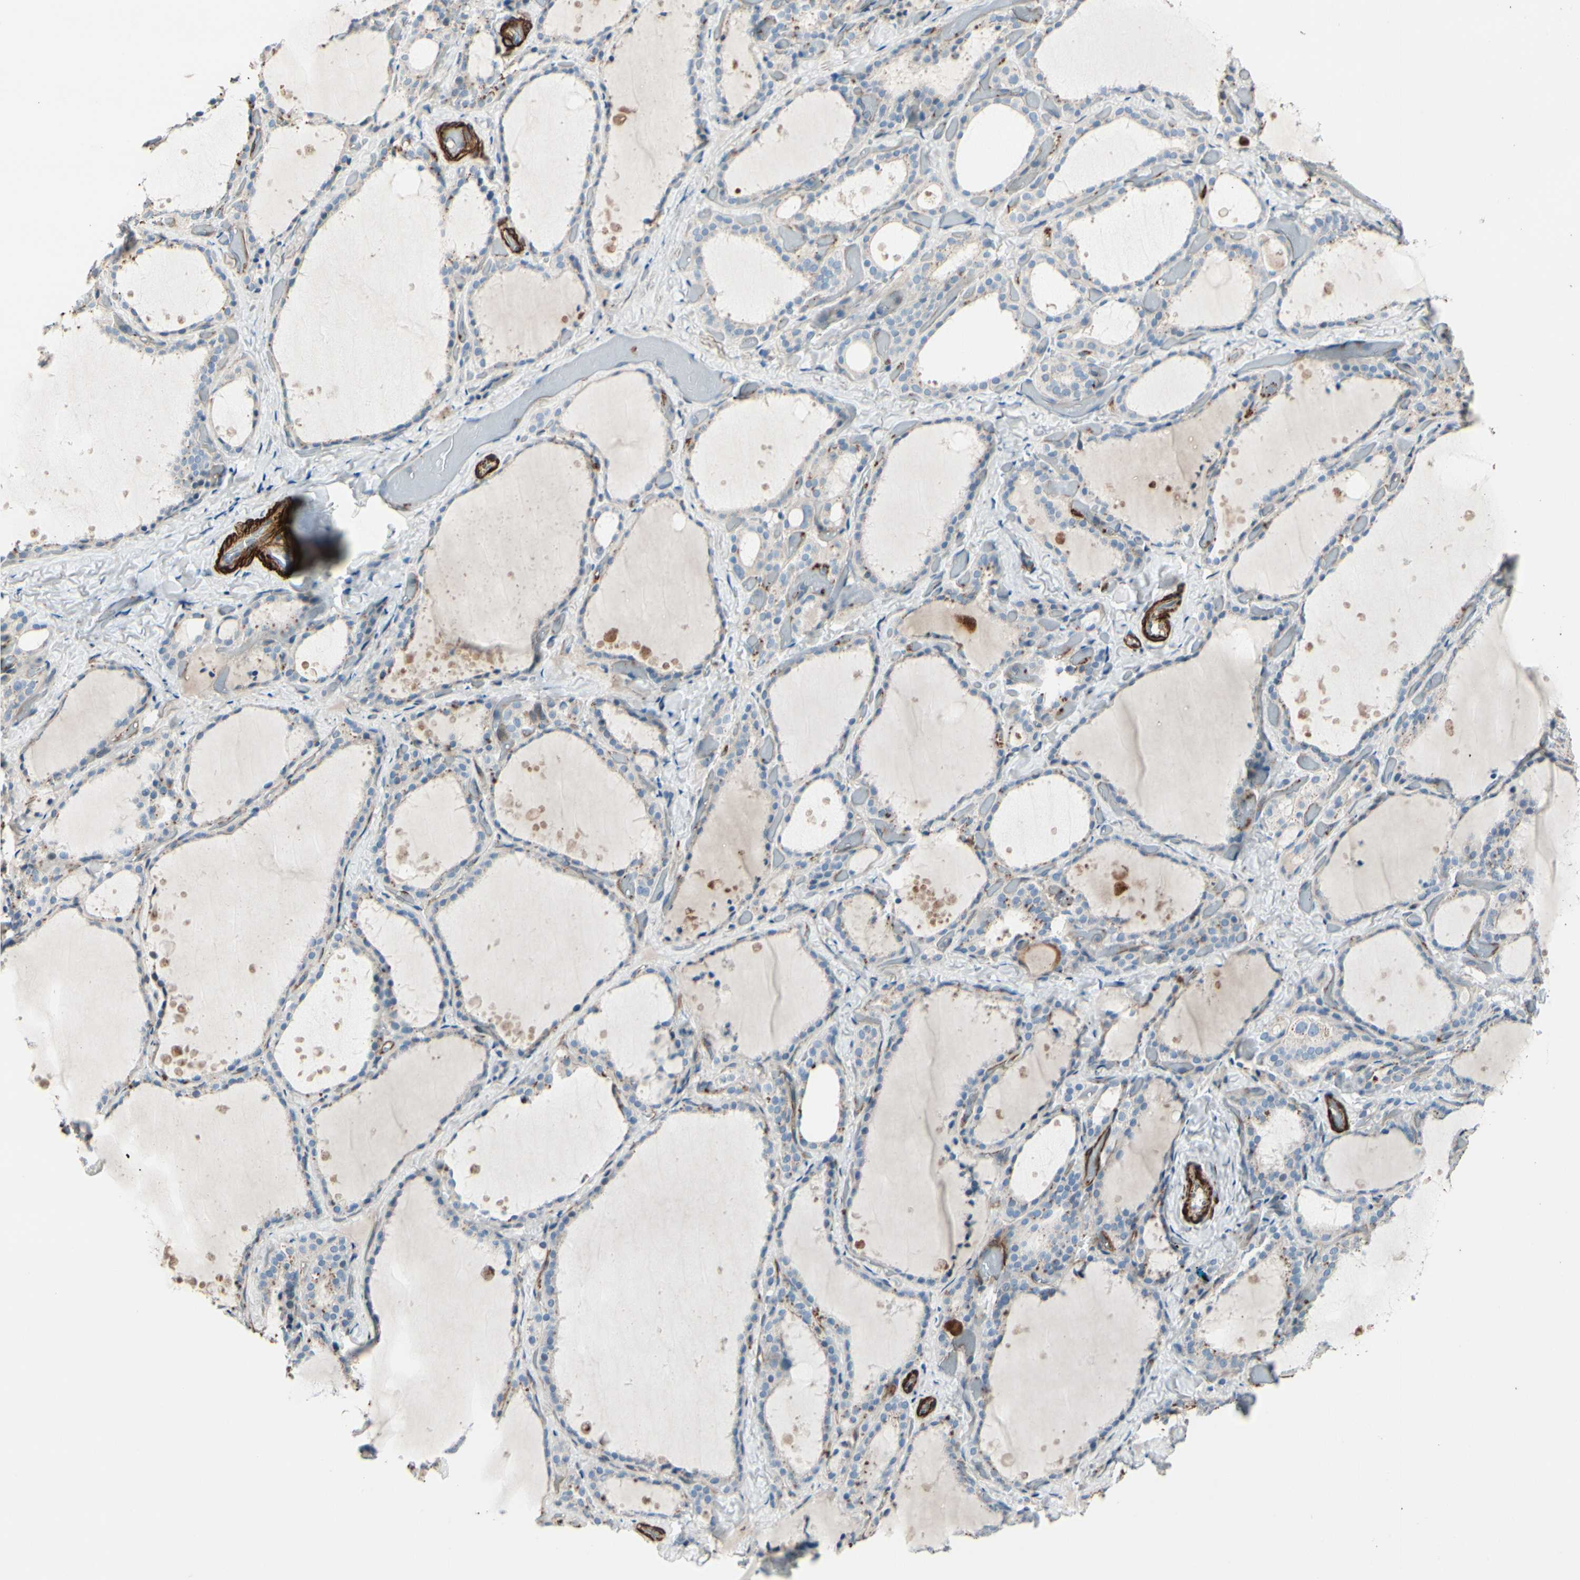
{"staining": {"intensity": "weak", "quantity": "<25%", "location": "cytoplasmic/membranous"}, "tissue": "thyroid gland", "cell_type": "Glandular cells", "image_type": "normal", "snomed": [{"axis": "morphology", "description": "Normal tissue, NOS"}, {"axis": "topography", "description": "Thyroid gland"}], "caption": "DAB (3,3'-diaminobenzidine) immunohistochemical staining of benign human thyroid gland reveals no significant expression in glandular cells.", "gene": "TPM1", "patient": {"sex": "female", "age": 44}}